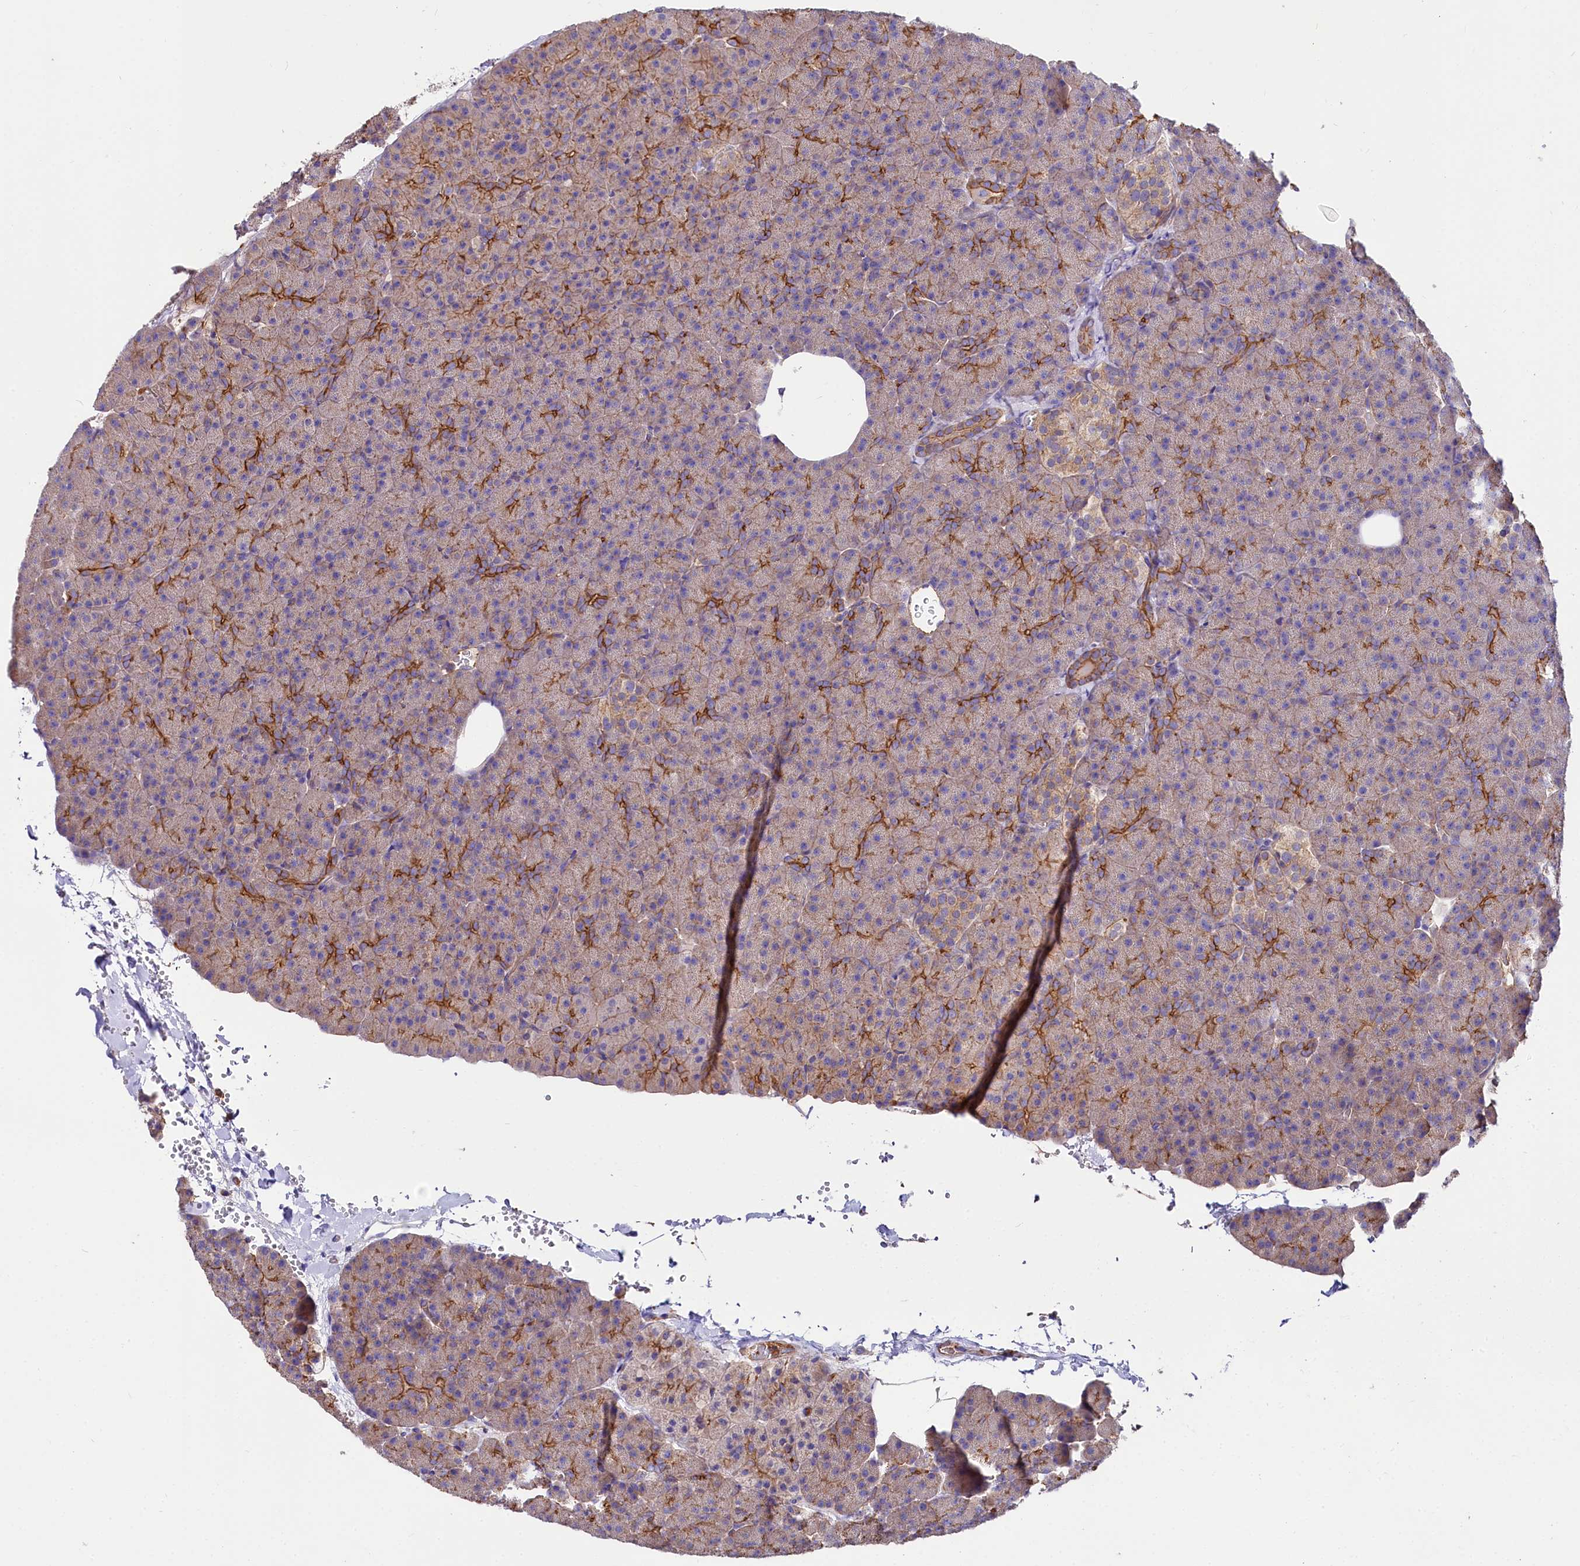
{"staining": {"intensity": "moderate", "quantity": "25%-75%", "location": "cytoplasmic/membranous"}, "tissue": "pancreas", "cell_type": "Exocrine glandular cells", "image_type": "normal", "snomed": [{"axis": "morphology", "description": "Normal tissue, NOS"}, {"axis": "morphology", "description": "Carcinoid, malignant, NOS"}, {"axis": "topography", "description": "Pancreas"}], "caption": "Normal pancreas exhibits moderate cytoplasmic/membranous positivity in approximately 25%-75% of exocrine glandular cells, visualized by immunohistochemistry.", "gene": "FCHSD2", "patient": {"sex": "female", "age": 35}}